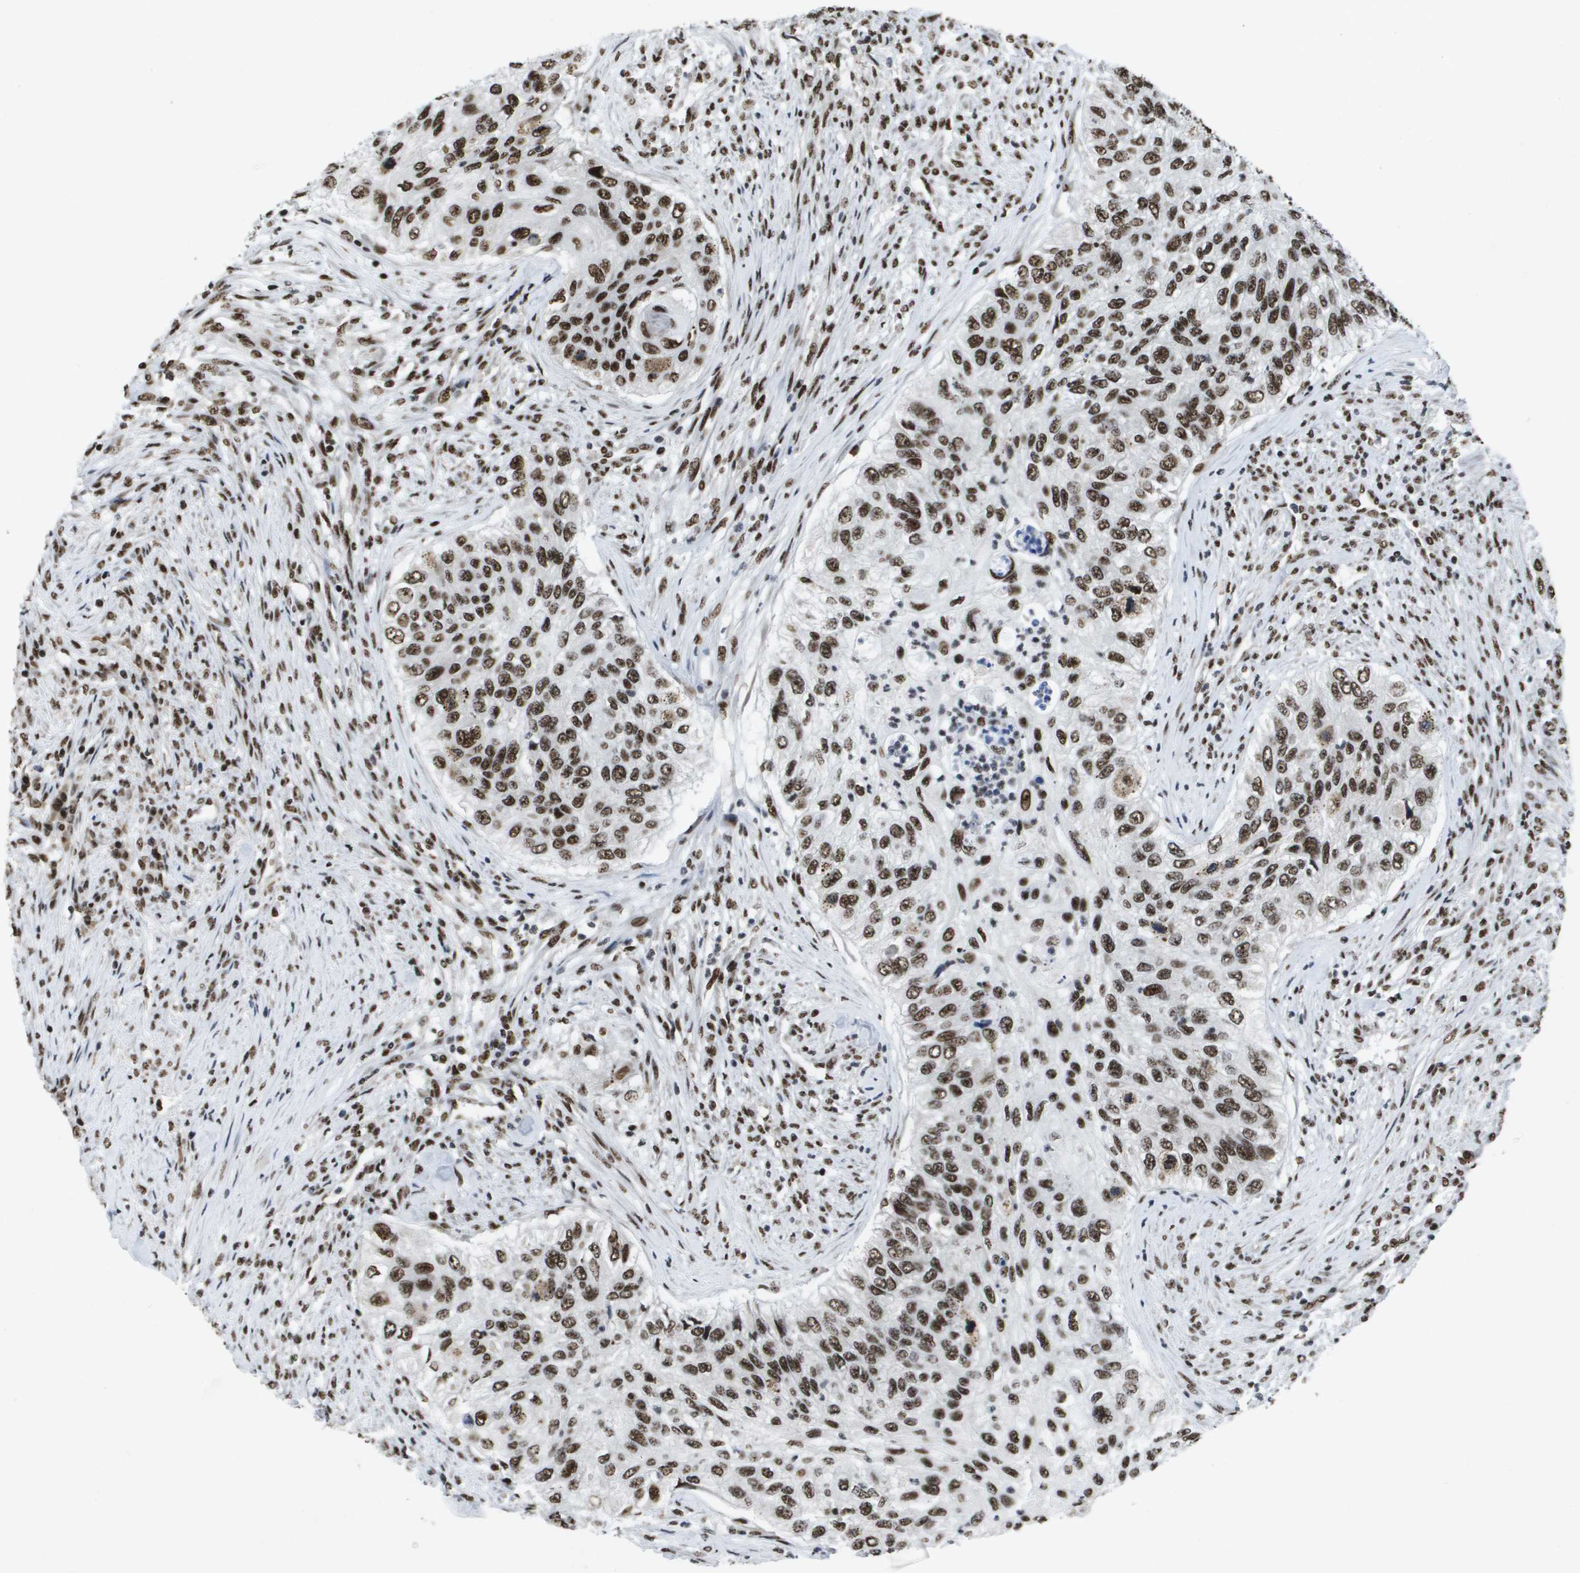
{"staining": {"intensity": "strong", "quantity": ">75%", "location": "nuclear"}, "tissue": "urothelial cancer", "cell_type": "Tumor cells", "image_type": "cancer", "snomed": [{"axis": "morphology", "description": "Urothelial carcinoma, High grade"}, {"axis": "topography", "description": "Urinary bladder"}], "caption": "Immunohistochemical staining of urothelial cancer shows strong nuclear protein positivity in about >75% of tumor cells. (Brightfield microscopy of DAB IHC at high magnification).", "gene": "NSRP1", "patient": {"sex": "female", "age": 60}}